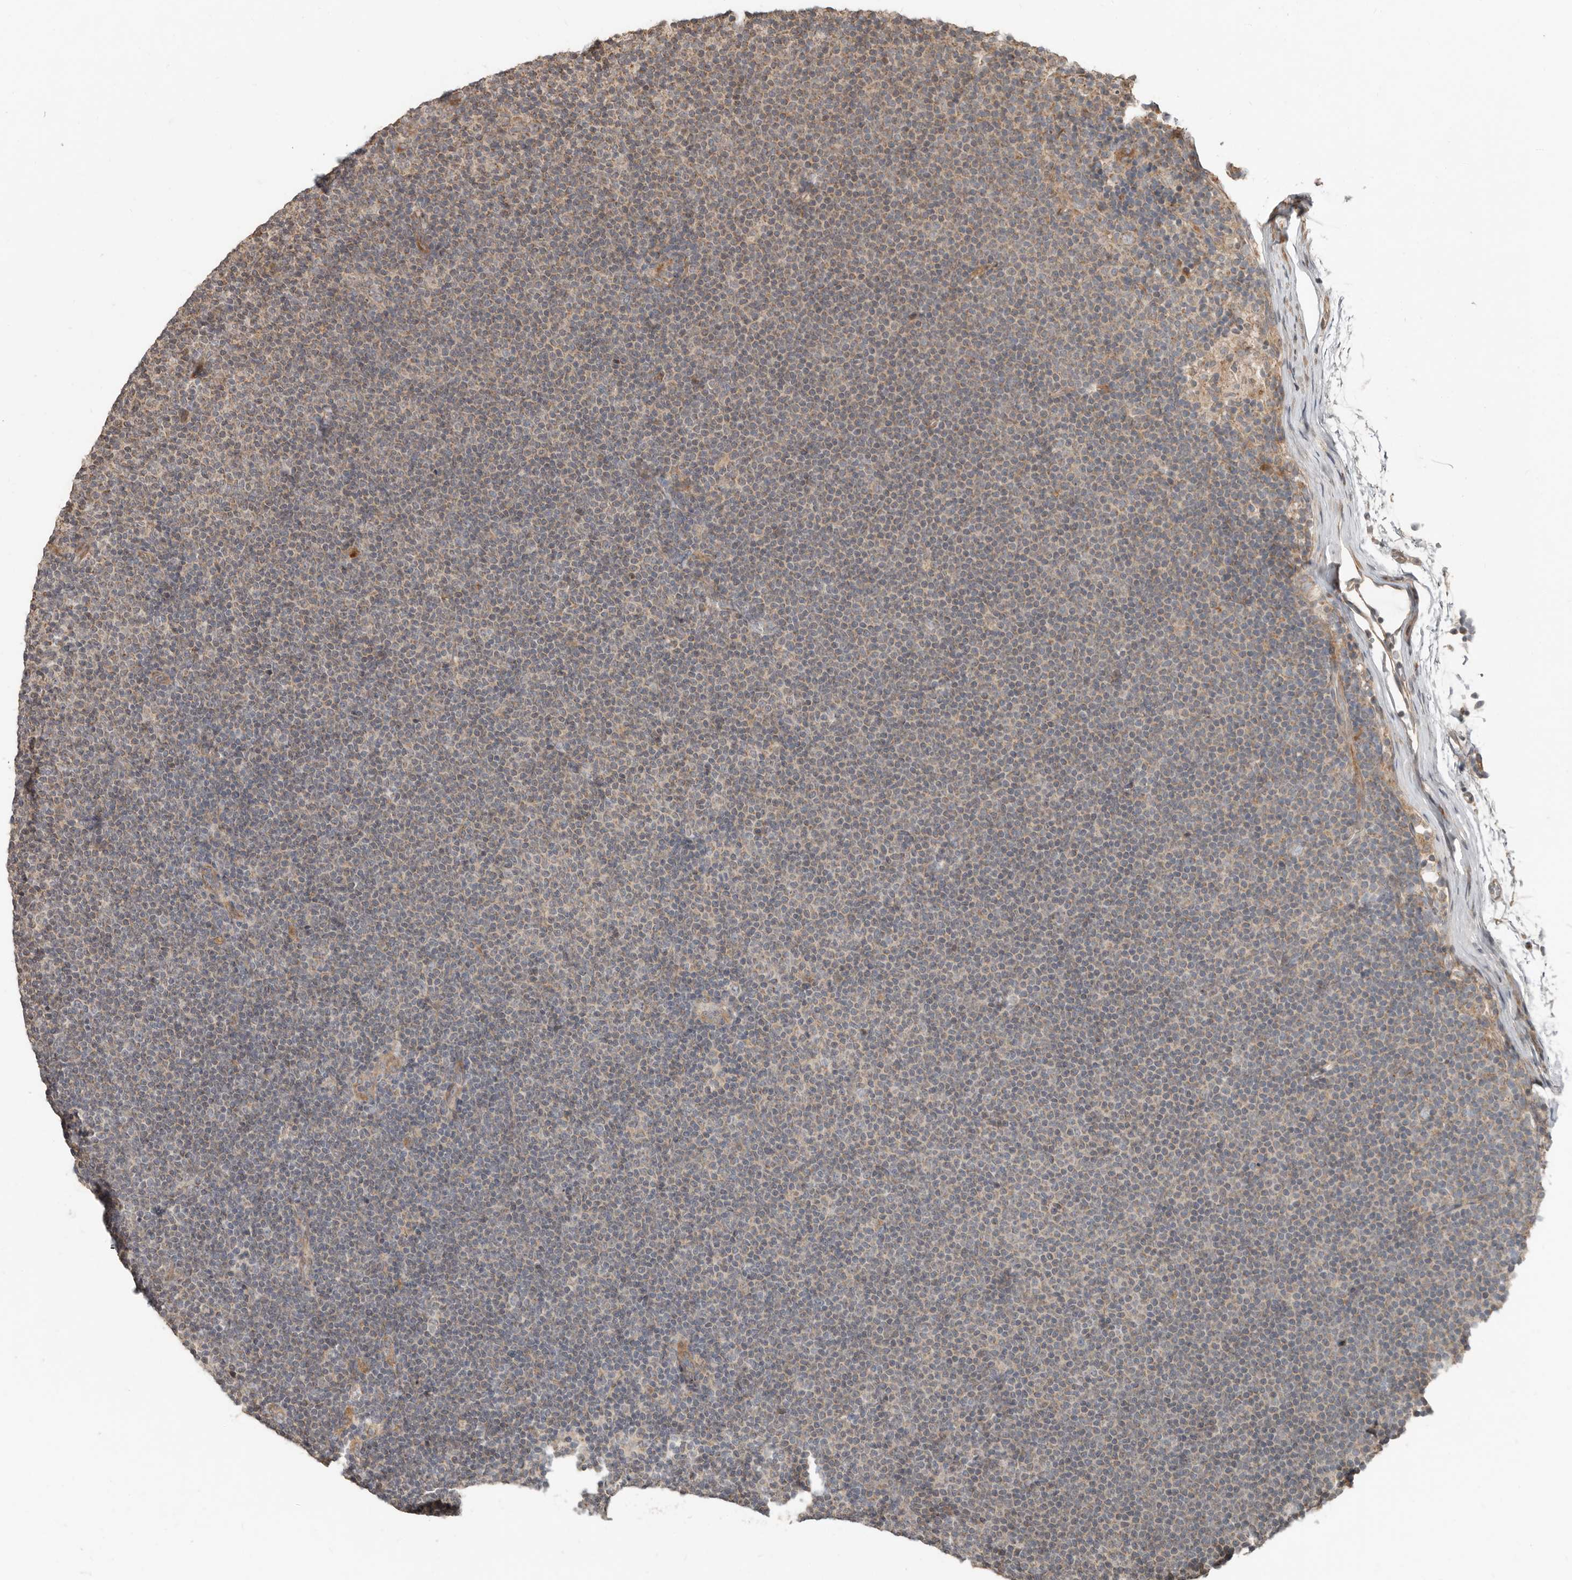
{"staining": {"intensity": "negative", "quantity": "none", "location": "none"}, "tissue": "lymphoma", "cell_type": "Tumor cells", "image_type": "cancer", "snomed": [{"axis": "morphology", "description": "Malignant lymphoma, non-Hodgkin's type, Low grade"}, {"axis": "topography", "description": "Lymph node"}], "caption": "Tumor cells are negative for brown protein staining in lymphoma.", "gene": "SLC6A7", "patient": {"sex": "female", "age": 53}}